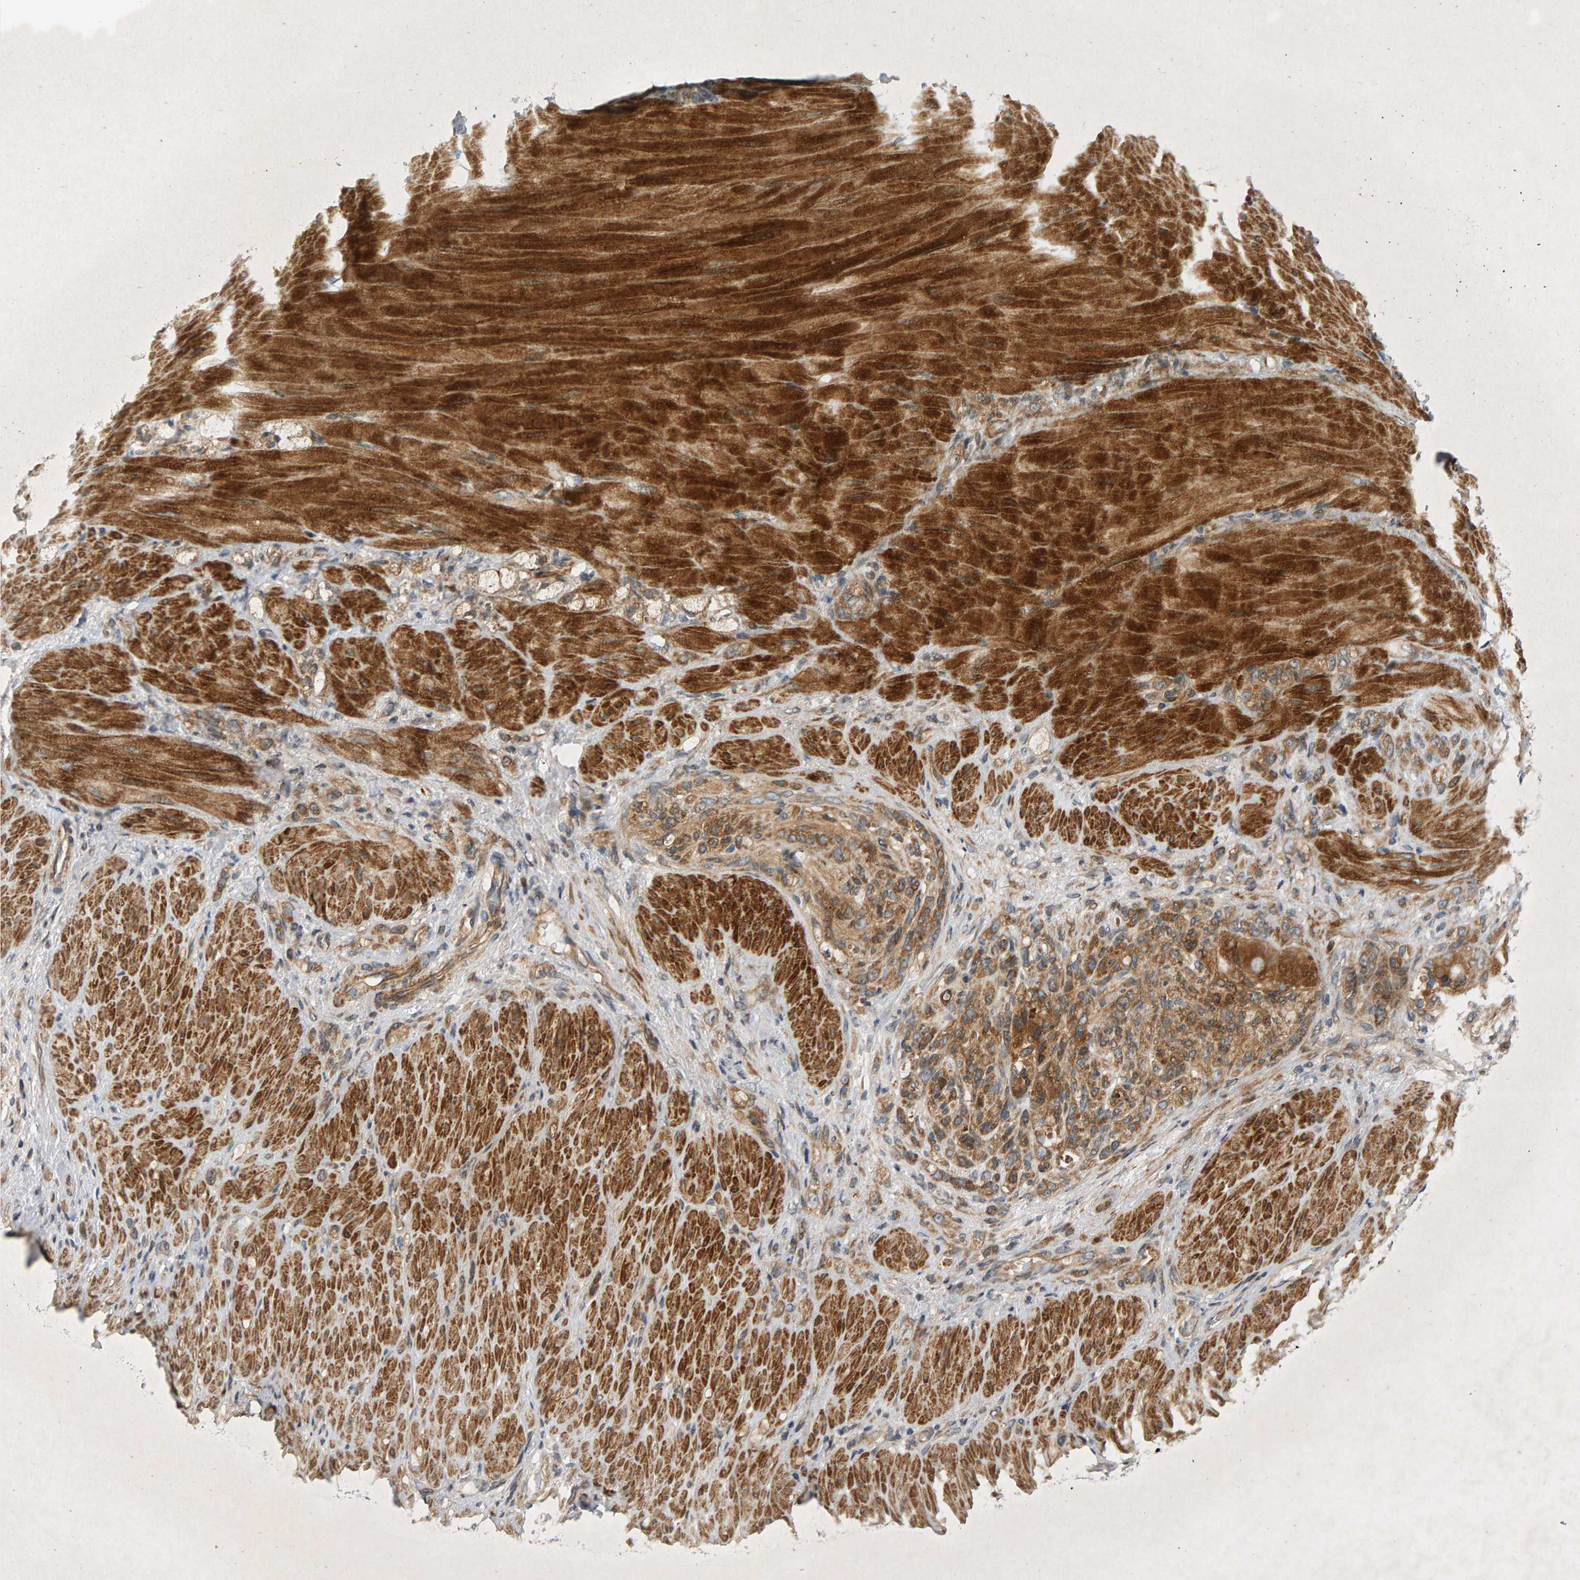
{"staining": {"intensity": "moderate", "quantity": ">75%", "location": "cytoplasmic/membranous"}, "tissue": "stomach cancer", "cell_type": "Tumor cells", "image_type": "cancer", "snomed": [{"axis": "morphology", "description": "Normal tissue, NOS"}, {"axis": "morphology", "description": "Adenocarcinoma, NOS"}, {"axis": "topography", "description": "Stomach"}], "caption": "Protein expression by immunohistochemistry reveals moderate cytoplasmic/membranous staining in about >75% of tumor cells in stomach cancer.", "gene": "BAHCC1", "patient": {"sex": "male", "age": 82}}